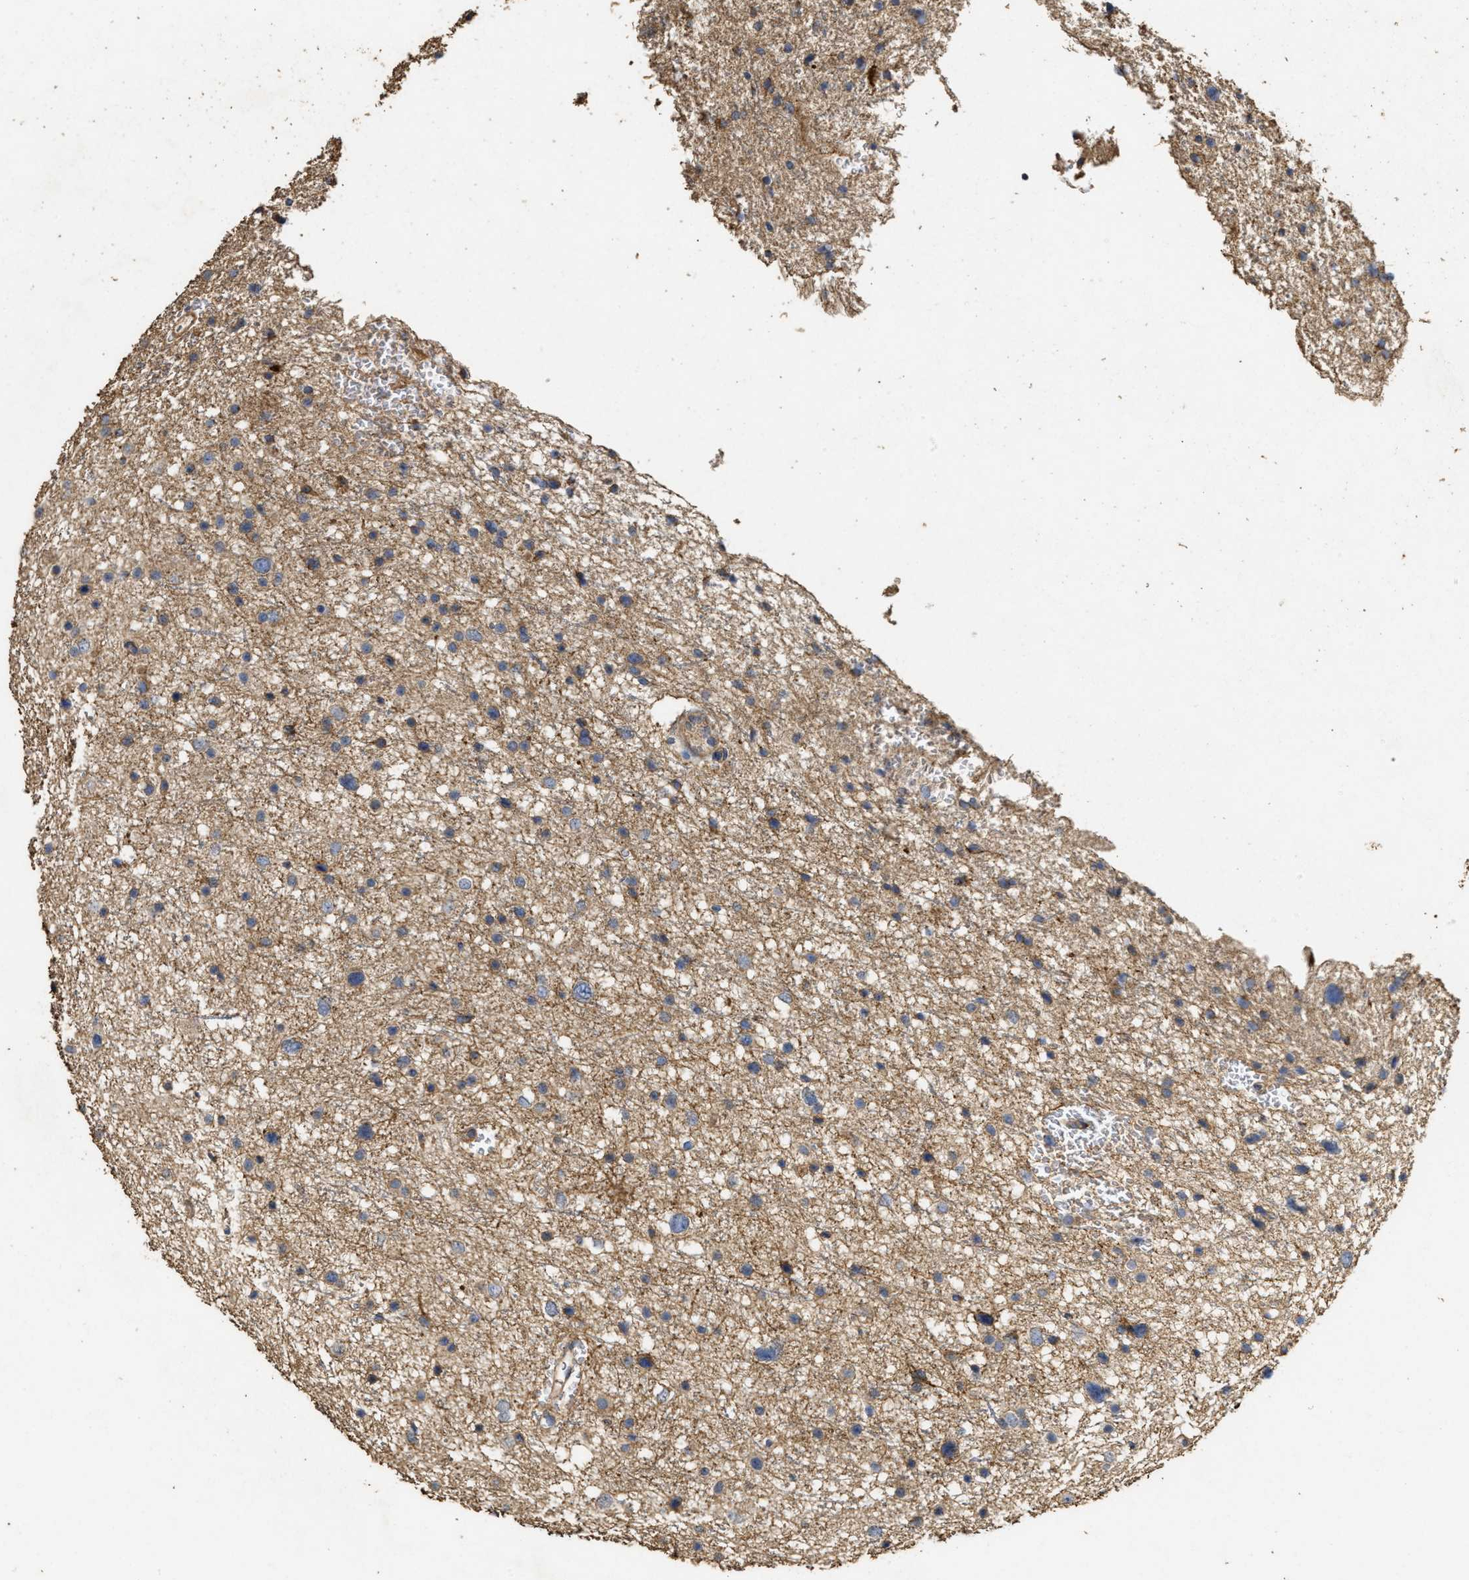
{"staining": {"intensity": "weak", "quantity": "25%-75%", "location": "cytoplasmic/membranous"}, "tissue": "glioma", "cell_type": "Tumor cells", "image_type": "cancer", "snomed": [{"axis": "morphology", "description": "Glioma, malignant, Low grade"}, {"axis": "topography", "description": "Brain"}], "caption": "An image showing weak cytoplasmic/membranous positivity in approximately 25%-75% of tumor cells in malignant glioma (low-grade), as visualized by brown immunohistochemical staining.", "gene": "NAV1", "patient": {"sex": "female", "age": 37}}